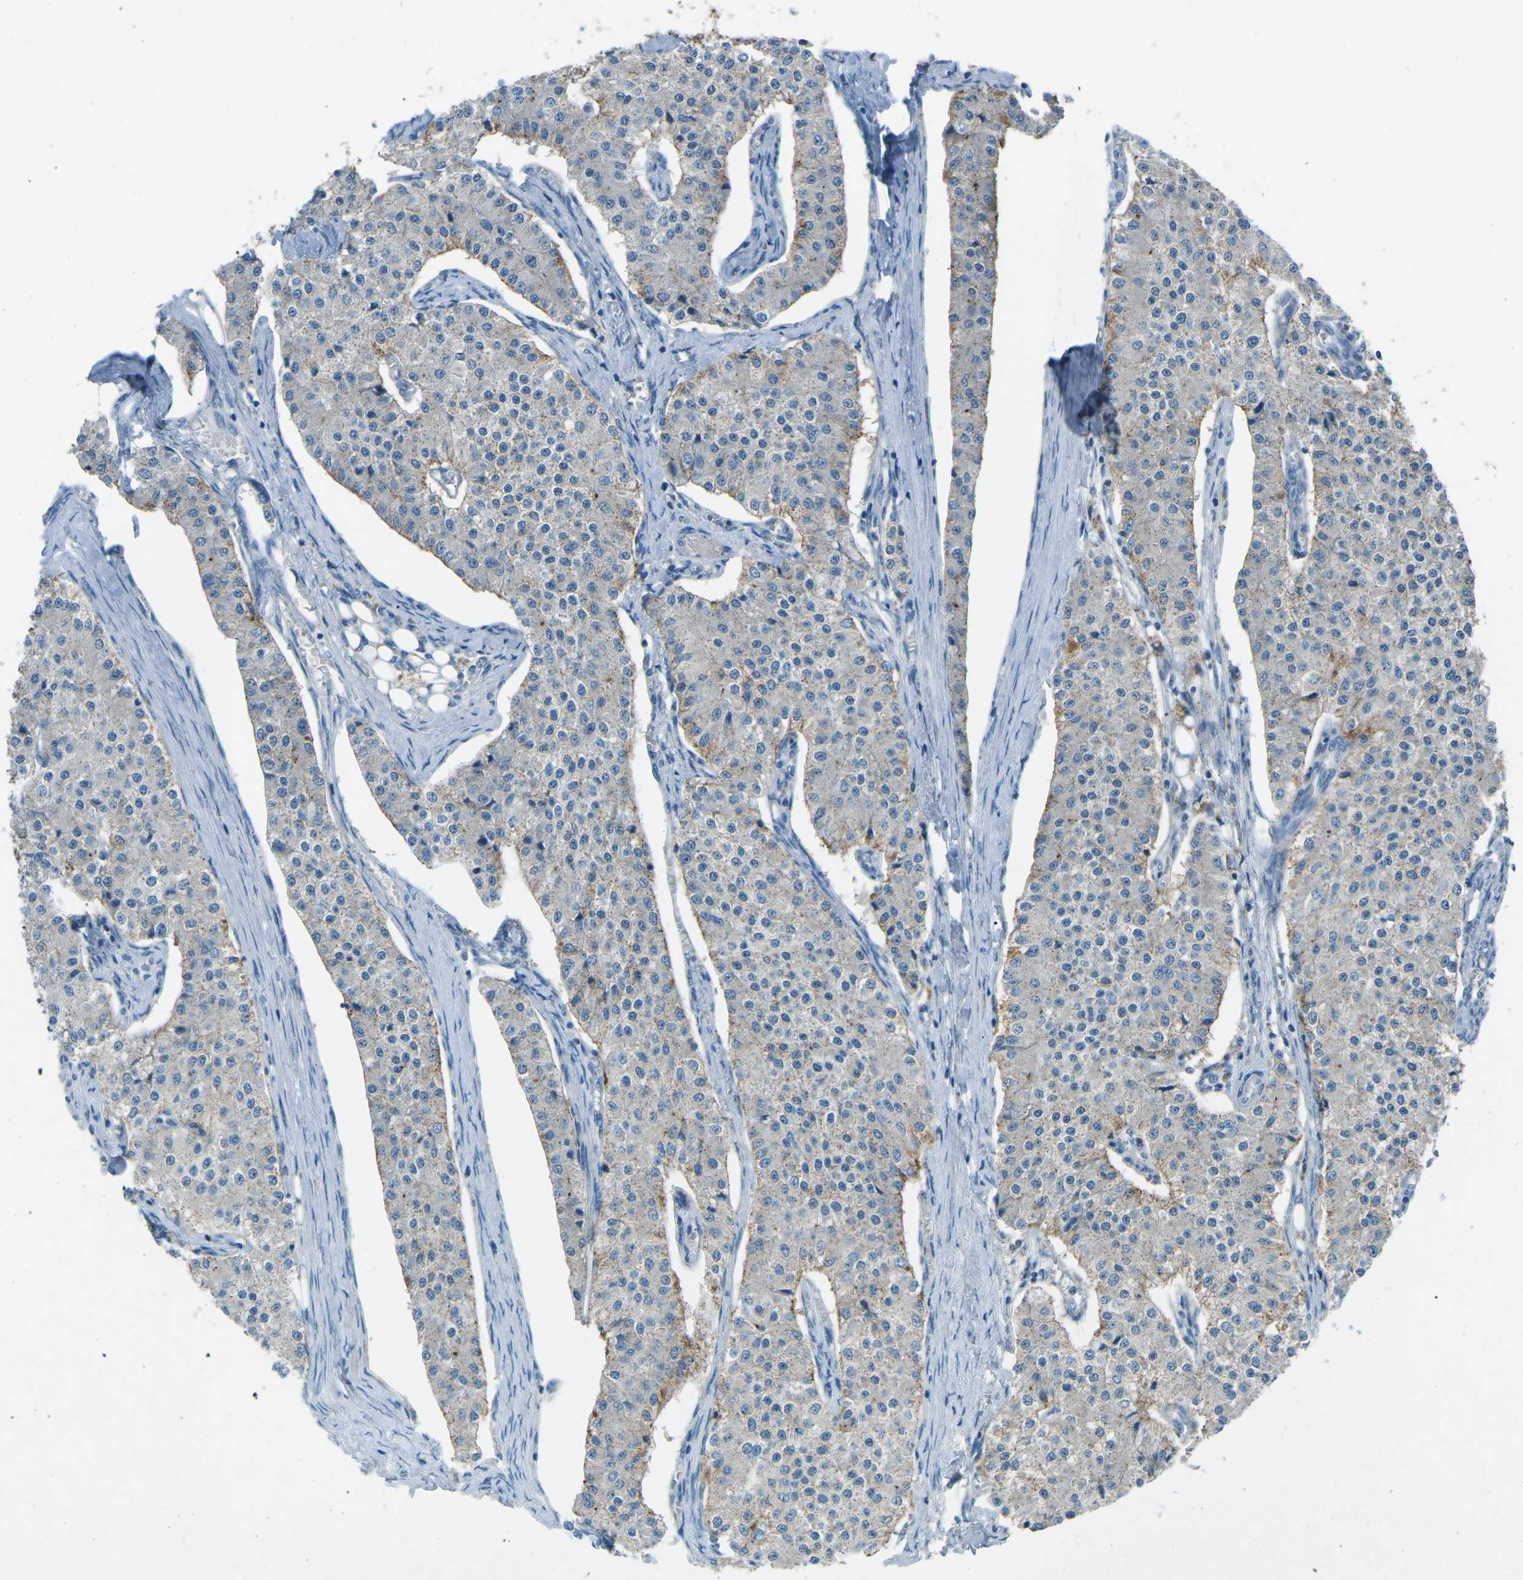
{"staining": {"intensity": "moderate", "quantity": "<25%", "location": "cytoplasmic/membranous"}, "tissue": "carcinoid", "cell_type": "Tumor cells", "image_type": "cancer", "snomed": [{"axis": "morphology", "description": "Carcinoid, malignant, NOS"}, {"axis": "topography", "description": "Colon"}], "caption": "Protein expression analysis of carcinoid (malignant) shows moderate cytoplasmic/membranous positivity in about <25% of tumor cells. The protein of interest is shown in brown color, while the nuclei are stained blue.", "gene": "PRKCA", "patient": {"sex": "female", "age": 52}}